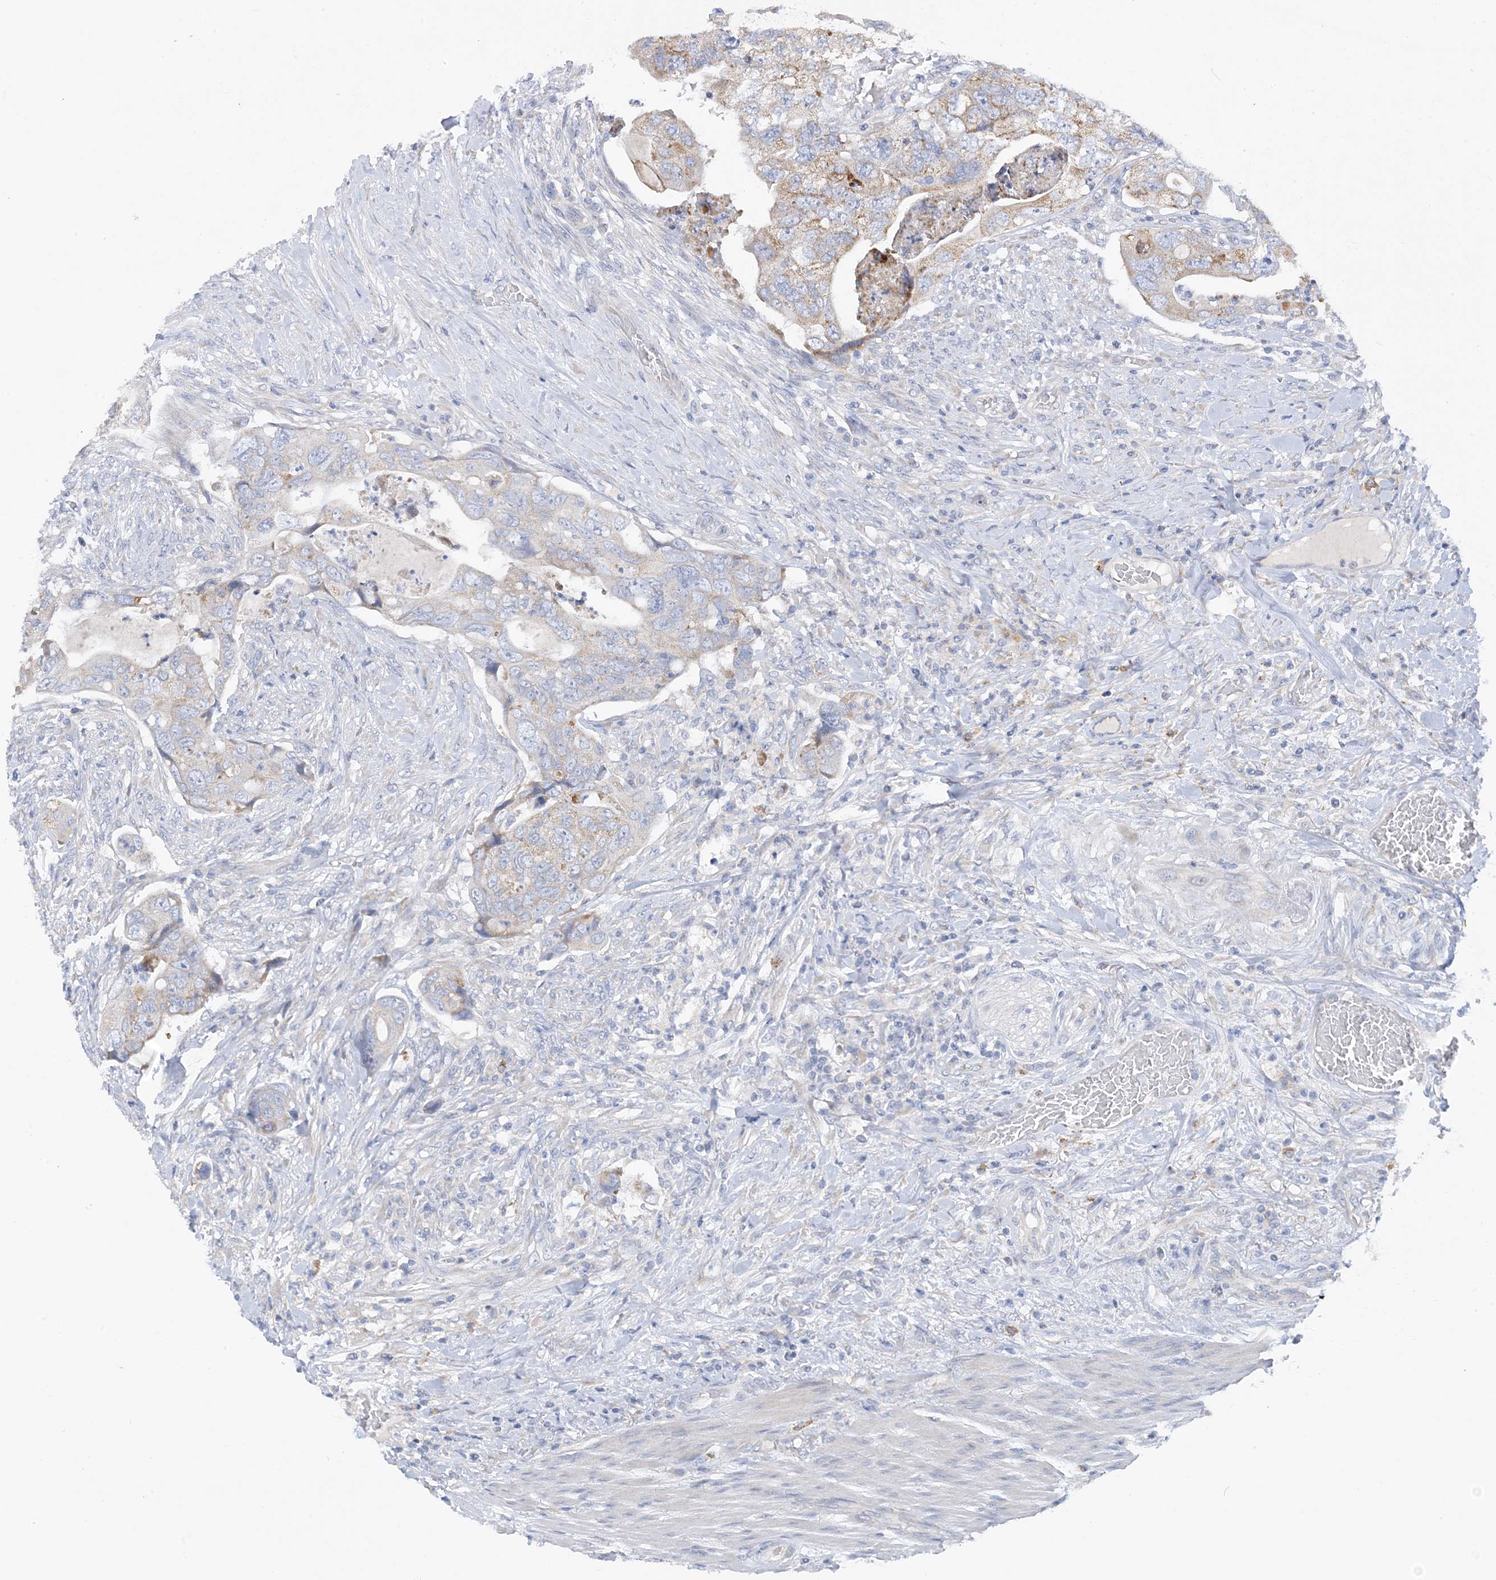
{"staining": {"intensity": "moderate", "quantity": "25%-75%", "location": "cytoplasmic/membranous"}, "tissue": "colorectal cancer", "cell_type": "Tumor cells", "image_type": "cancer", "snomed": [{"axis": "morphology", "description": "Adenocarcinoma, NOS"}, {"axis": "topography", "description": "Rectum"}], "caption": "IHC of human colorectal cancer (adenocarcinoma) exhibits medium levels of moderate cytoplasmic/membranous expression in about 25%-75% of tumor cells. (DAB IHC, brown staining for protein, blue staining for nuclei).", "gene": "ZCCHC18", "patient": {"sex": "male", "age": 63}}